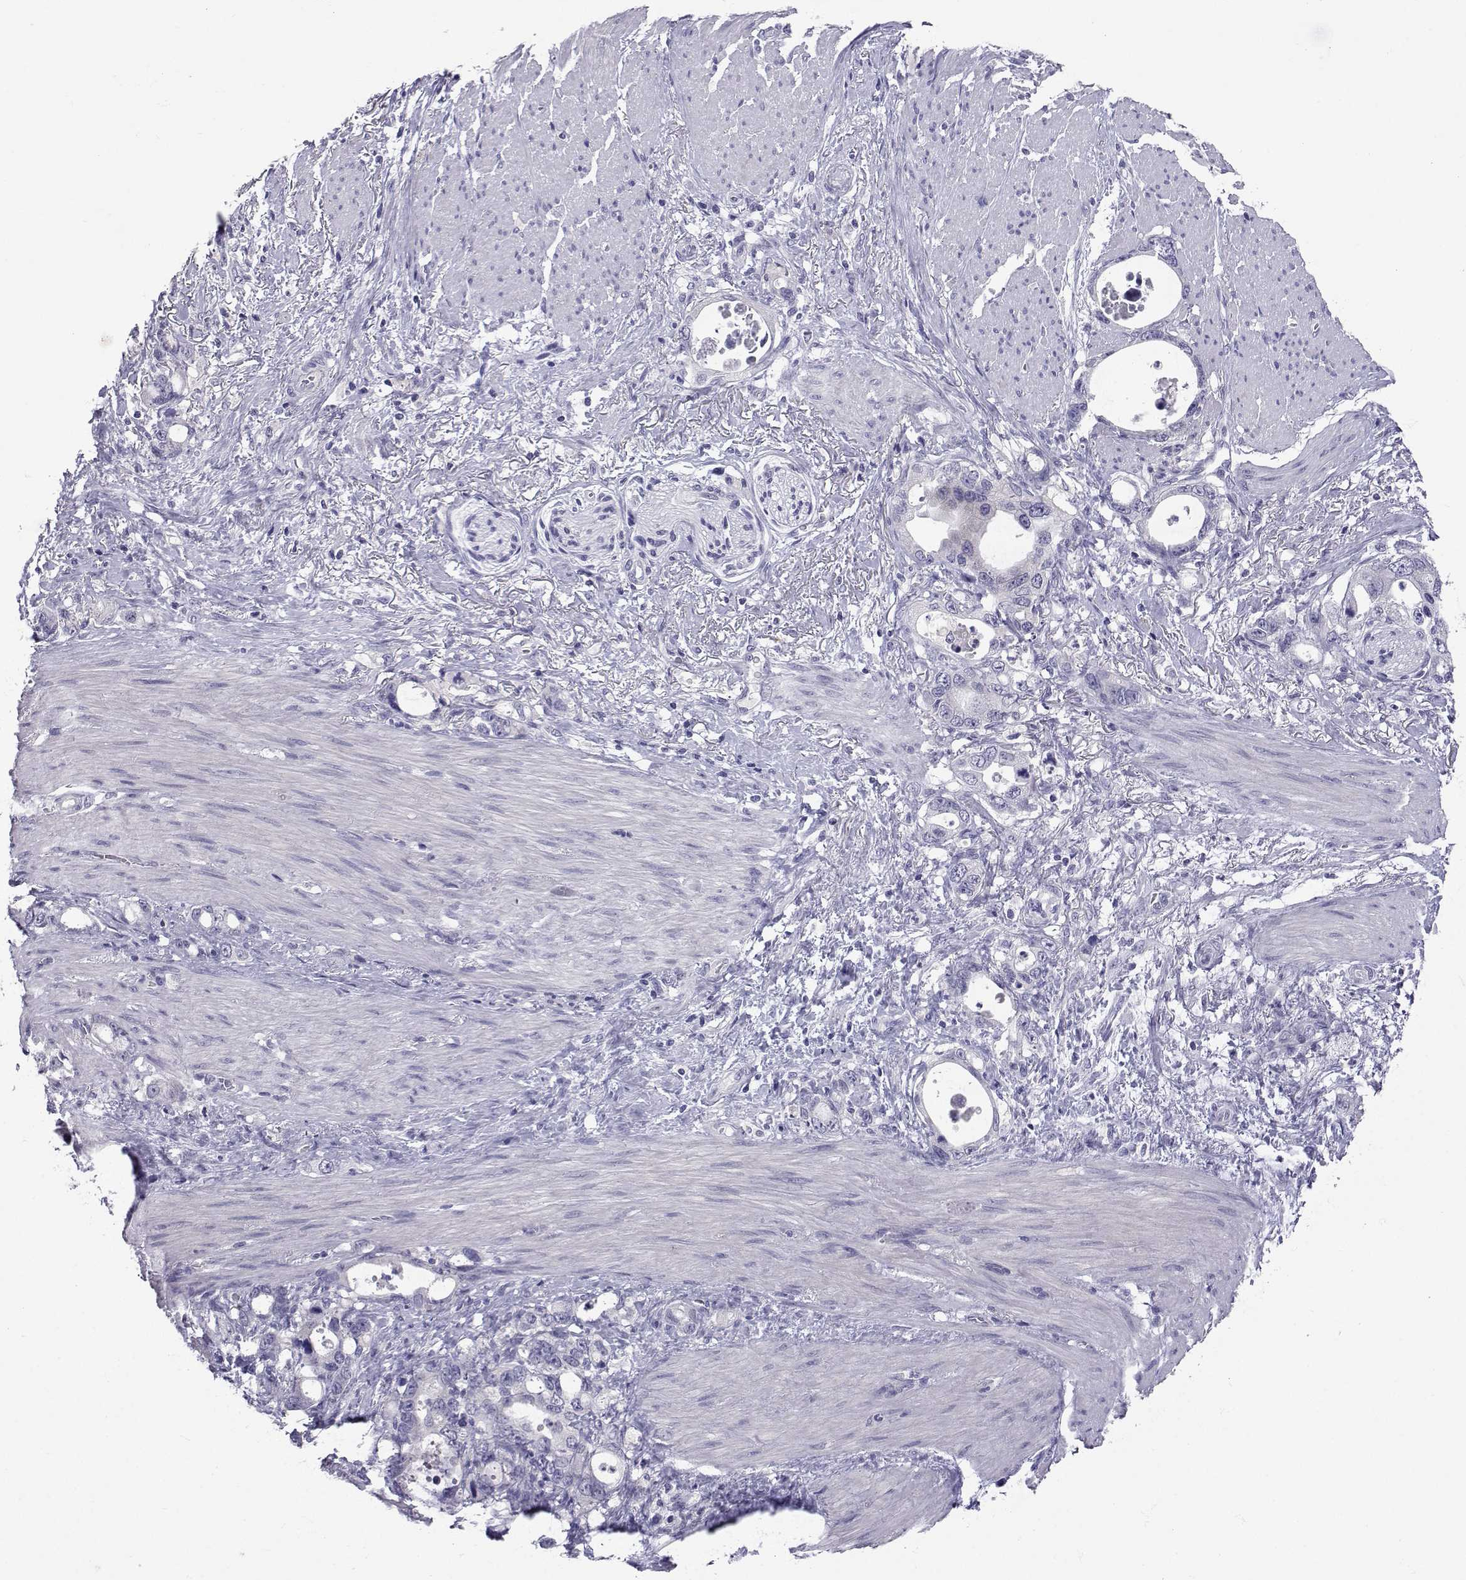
{"staining": {"intensity": "negative", "quantity": "none", "location": "none"}, "tissue": "stomach cancer", "cell_type": "Tumor cells", "image_type": "cancer", "snomed": [{"axis": "morphology", "description": "Adenocarcinoma, NOS"}, {"axis": "topography", "description": "Stomach, upper"}], "caption": "A histopathology image of human stomach cancer (adenocarcinoma) is negative for staining in tumor cells. (DAB (3,3'-diaminobenzidine) immunohistochemistry (IHC) visualized using brightfield microscopy, high magnification).", "gene": "SLC6A3", "patient": {"sex": "male", "age": 74}}